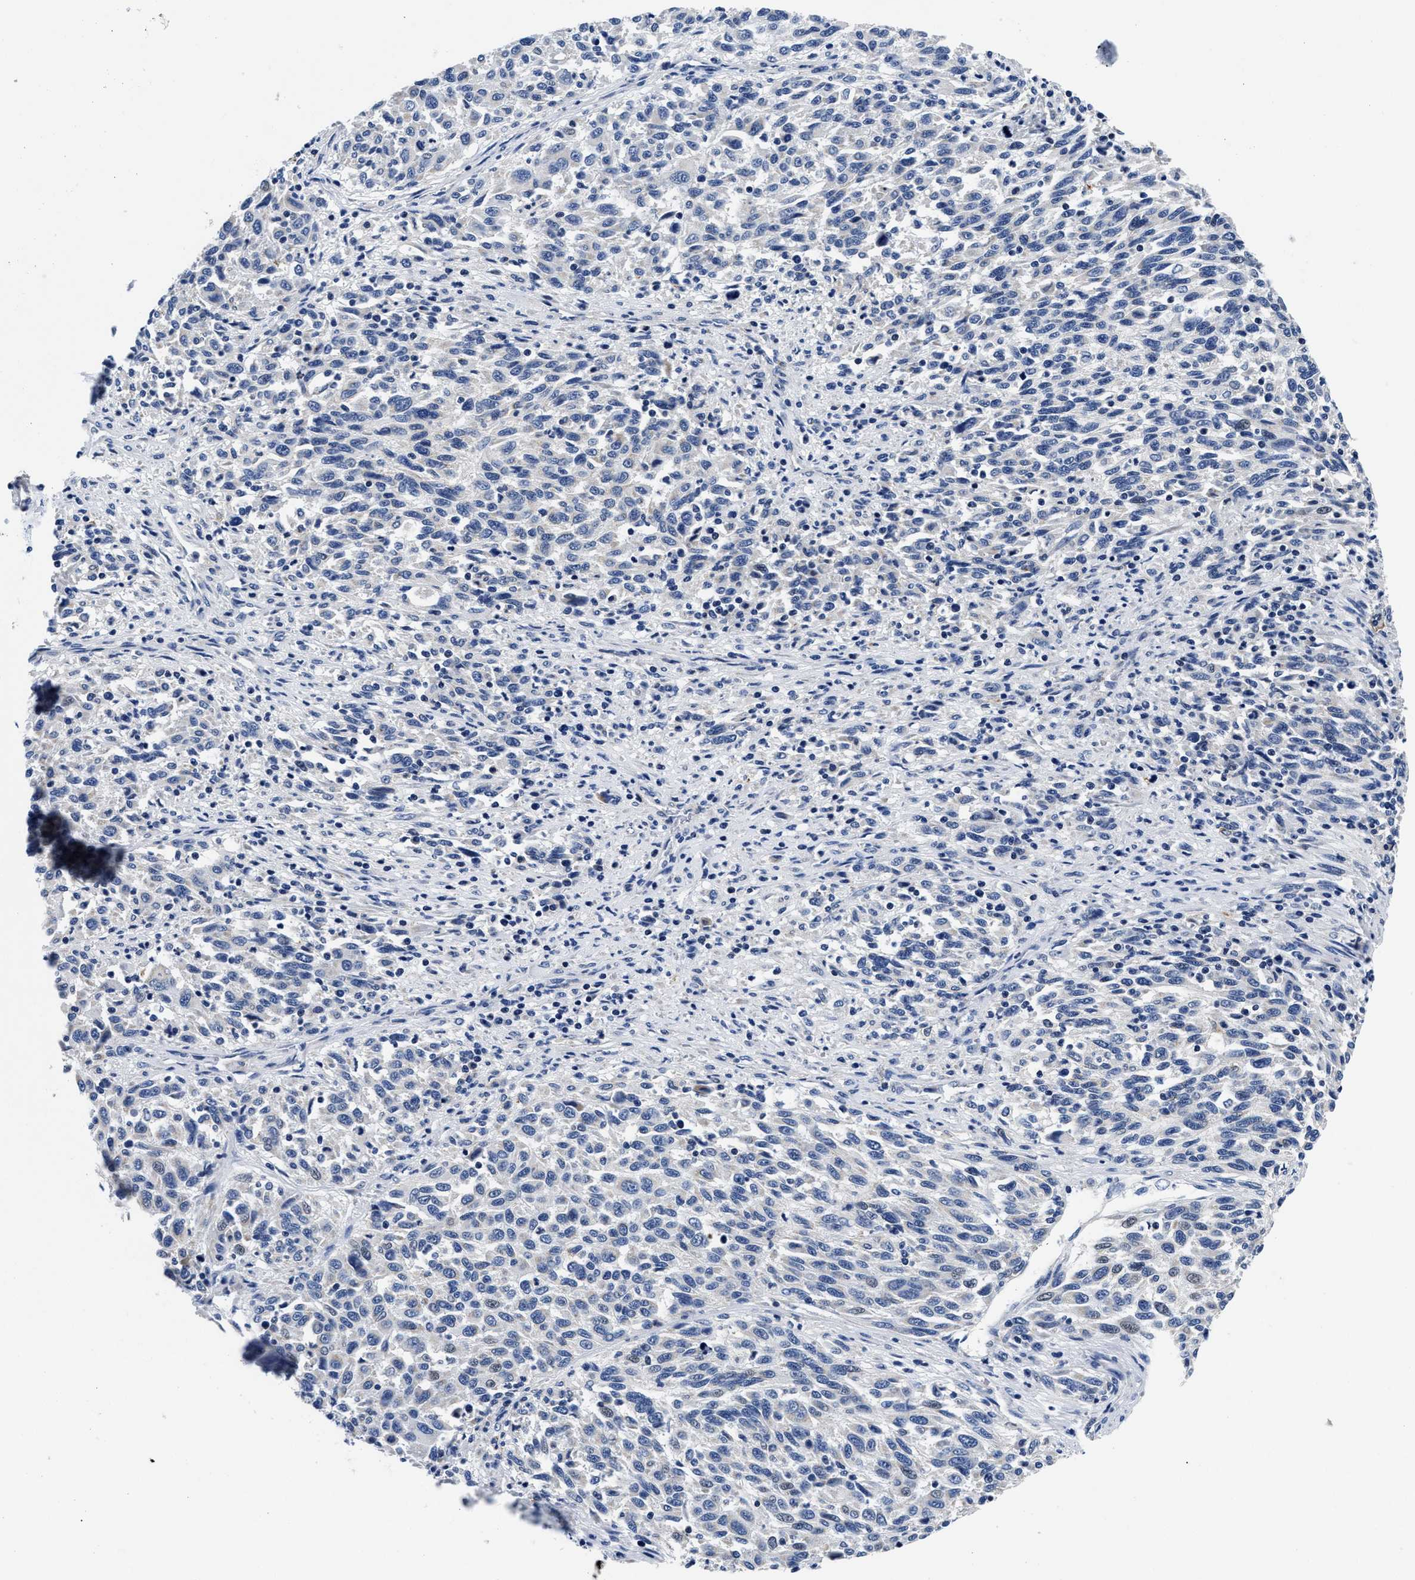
{"staining": {"intensity": "negative", "quantity": "none", "location": "none"}, "tissue": "melanoma", "cell_type": "Tumor cells", "image_type": "cancer", "snomed": [{"axis": "morphology", "description": "Malignant melanoma, Metastatic site"}, {"axis": "topography", "description": "Lymph node"}], "caption": "Melanoma stained for a protein using immunohistochemistry demonstrates no positivity tumor cells.", "gene": "SLC35F1", "patient": {"sex": "male", "age": 61}}